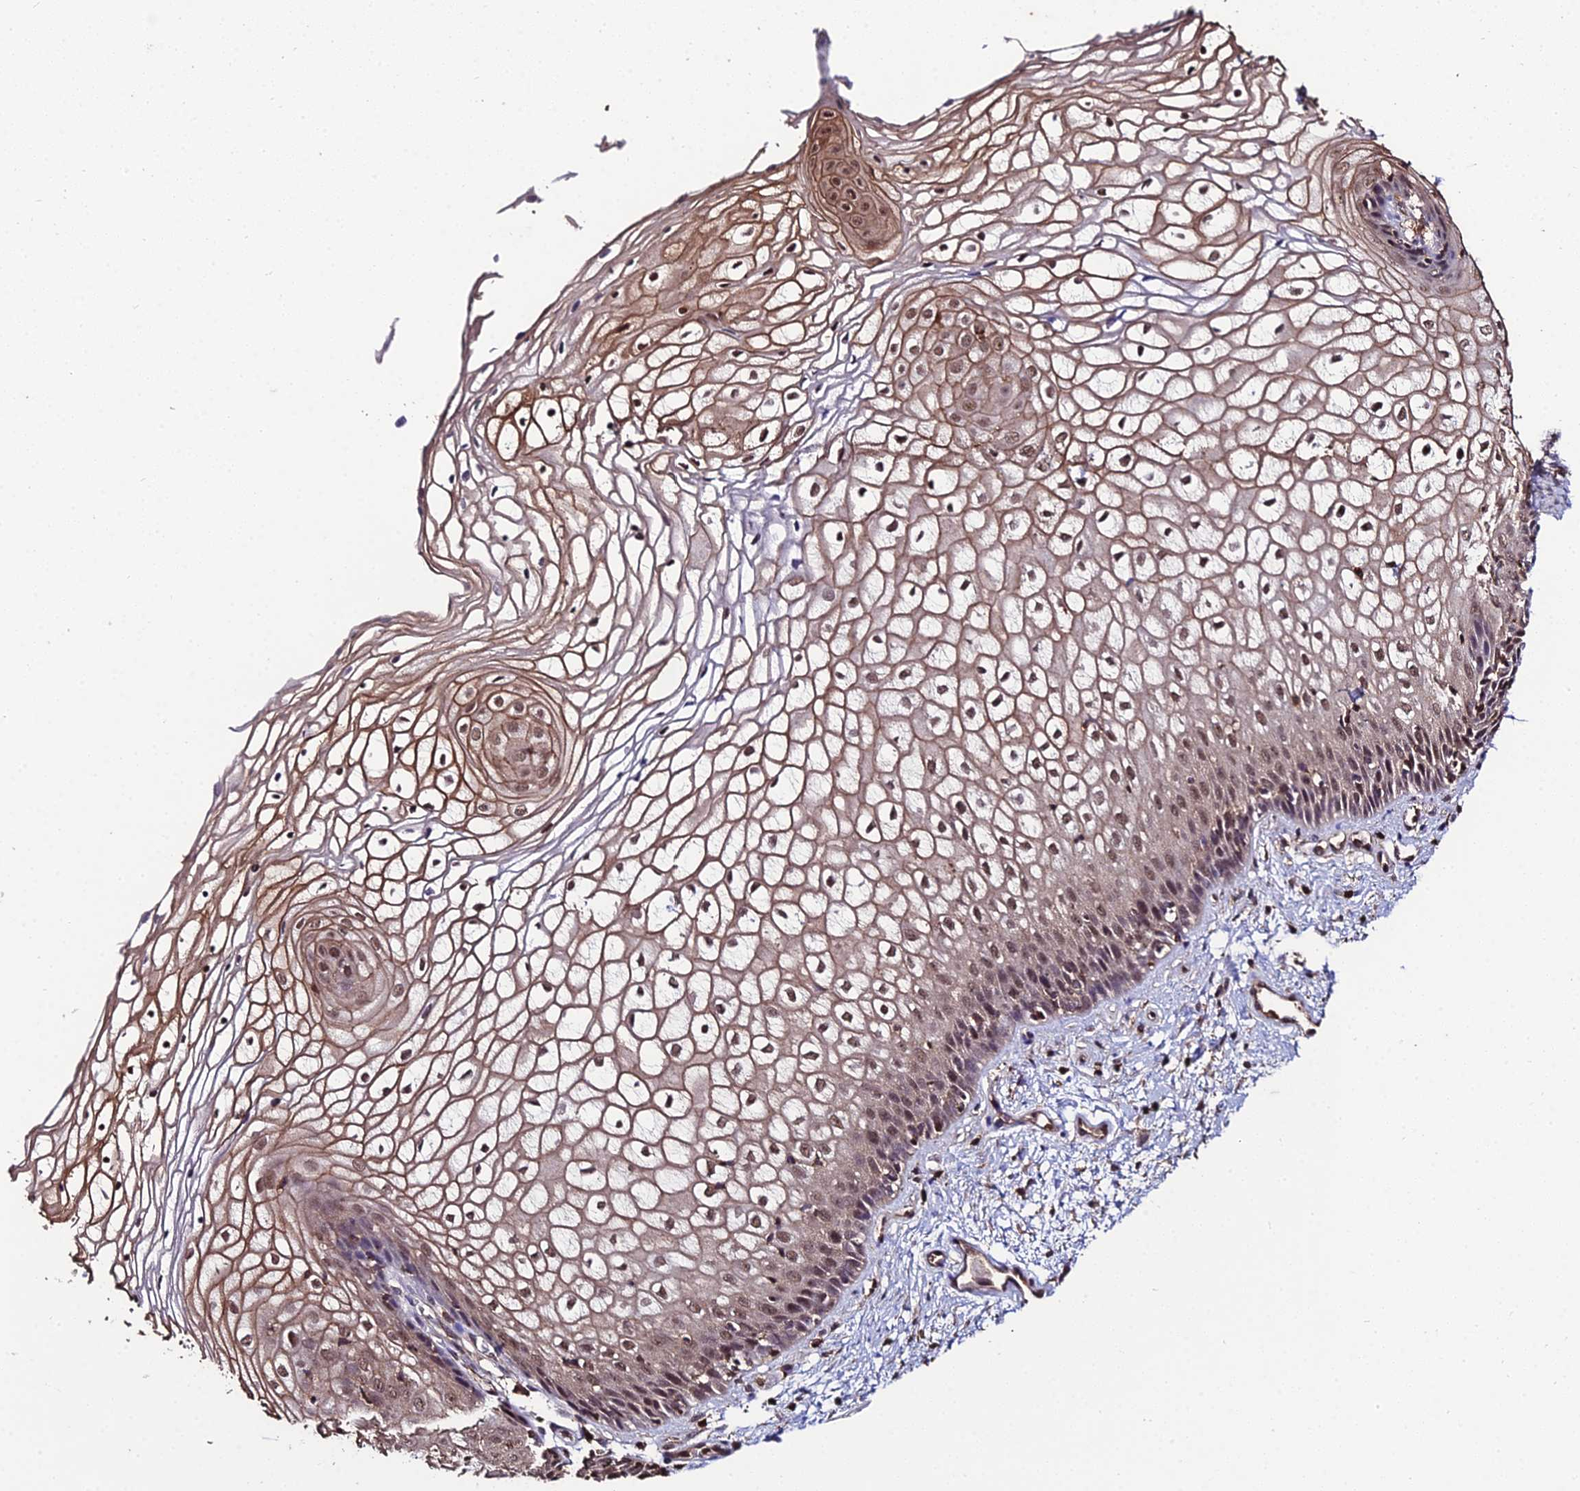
{"staining": {"intensity": "moderate", "quantity": ">75%", "location": "nuclear"}, "tissue": "vagina", "cell_type": "Squamous epithelial cells", "image_type": "normal", "snomed": [{"axis": "morphology", "description": "Normal tissue, NOS"}, {"axis": "topography", "description": "Vagina"}], "caption": "Immunohistochemistry histopathology image of normal human vagina stained for a protein (brown), which reveals medium levels of moderate nuclear staining in approximately >75% of squamous epithelial cells.", "gene": "PPP4C", "patient": {"sex": "female", "age": 34}}